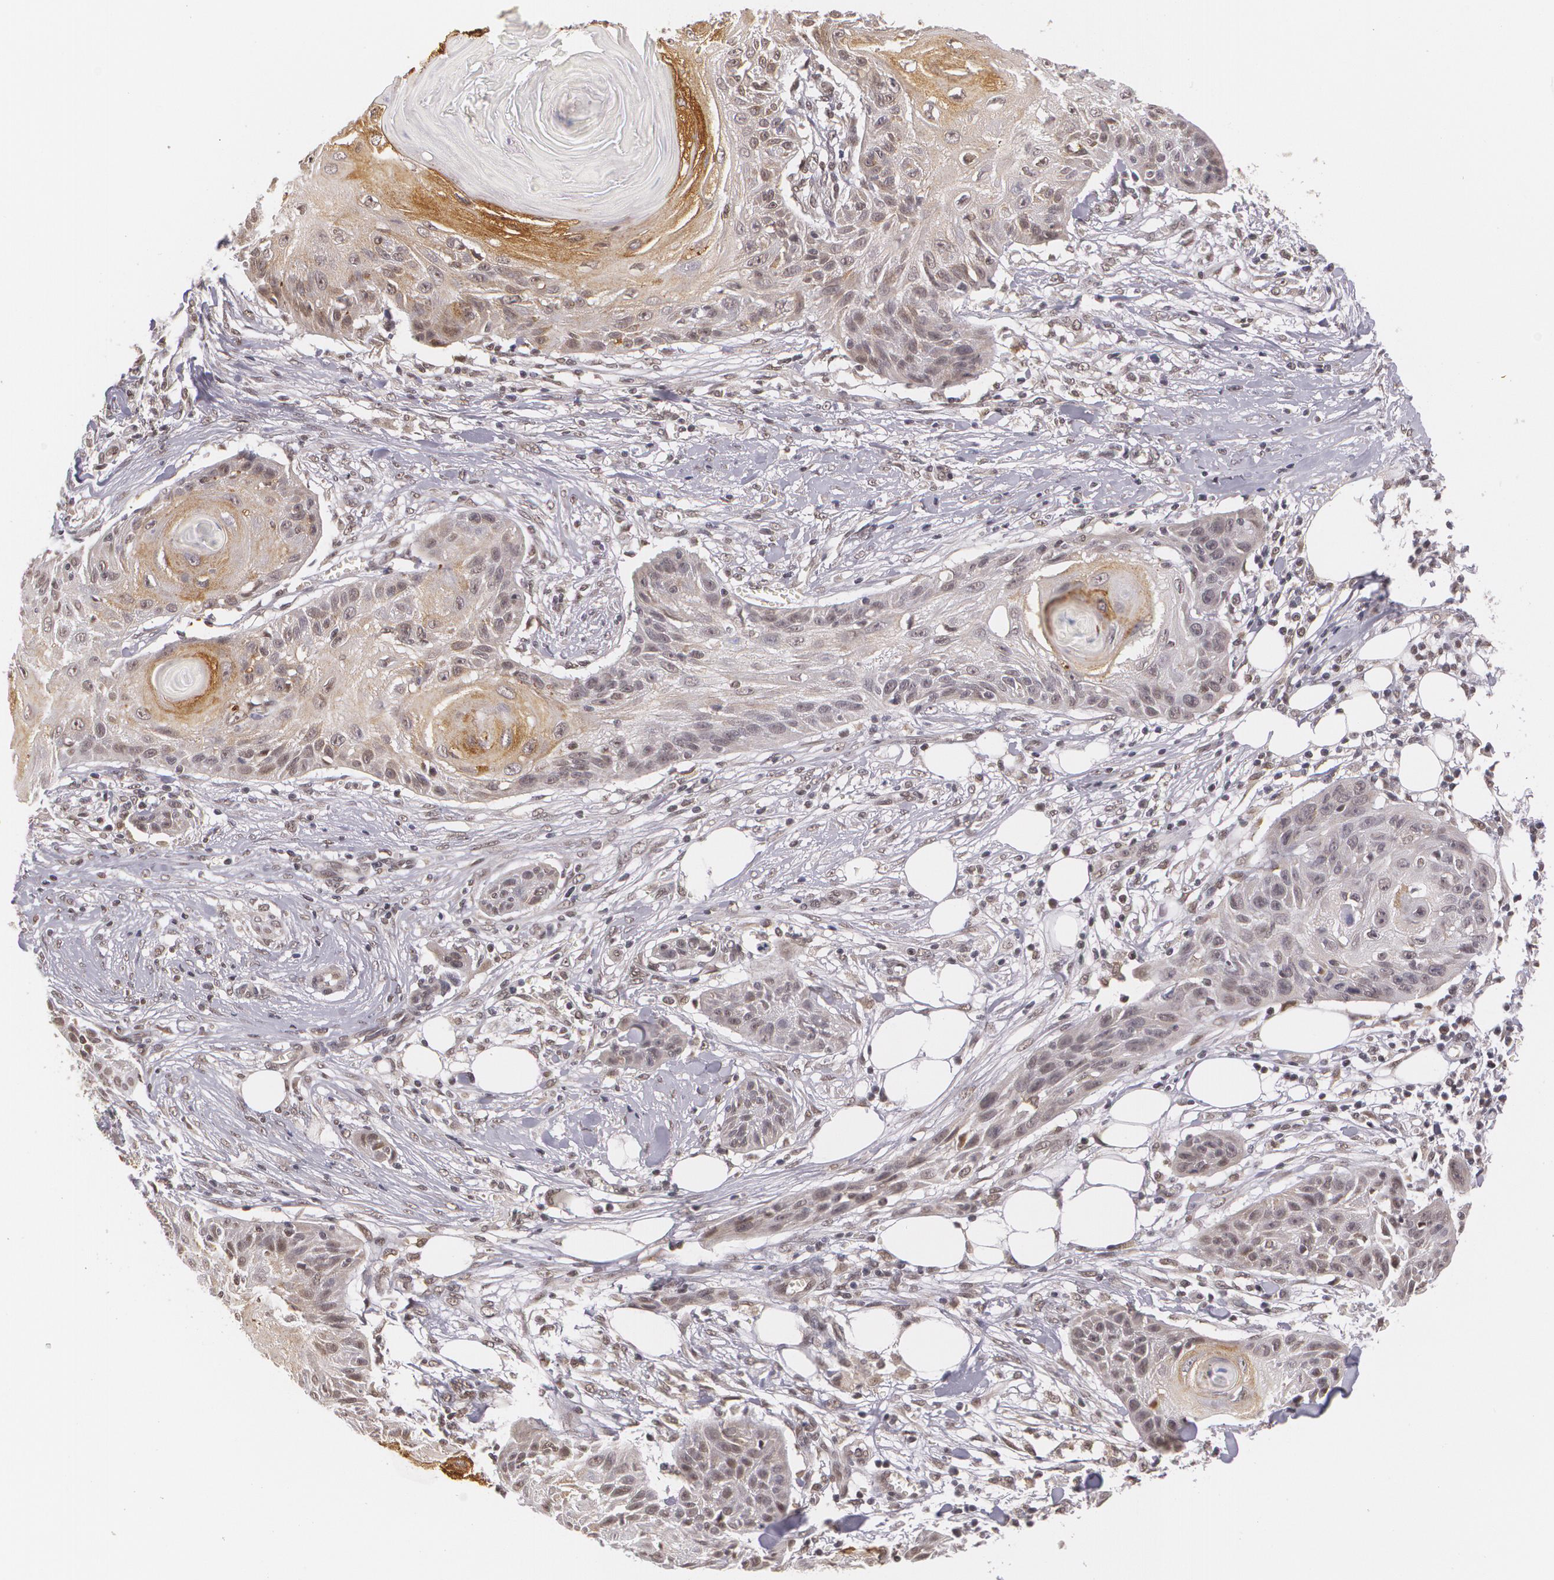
{"staining": {"intensity": "weak", "quantity": "25%-75%", "location": "cytoplasmic/membranous"}, "tissue": "skin cancer", "cell_type": "Tumor cells", "image_type": "cancer", "snomed": [{"axis": "morphology", "description": "Squamous cell carcinoma, NOS"}, {"axis": "topography", "description": "Skin"}], "caption": "Immunohistochemistry (IHC) of human skin cancer reveals low levels of weak cytoplasmic/membranous positivity in approximately 25%-75% of tumor cells.", "gene": "ALX1", "patient": {"sex": "female", "age": 88}}